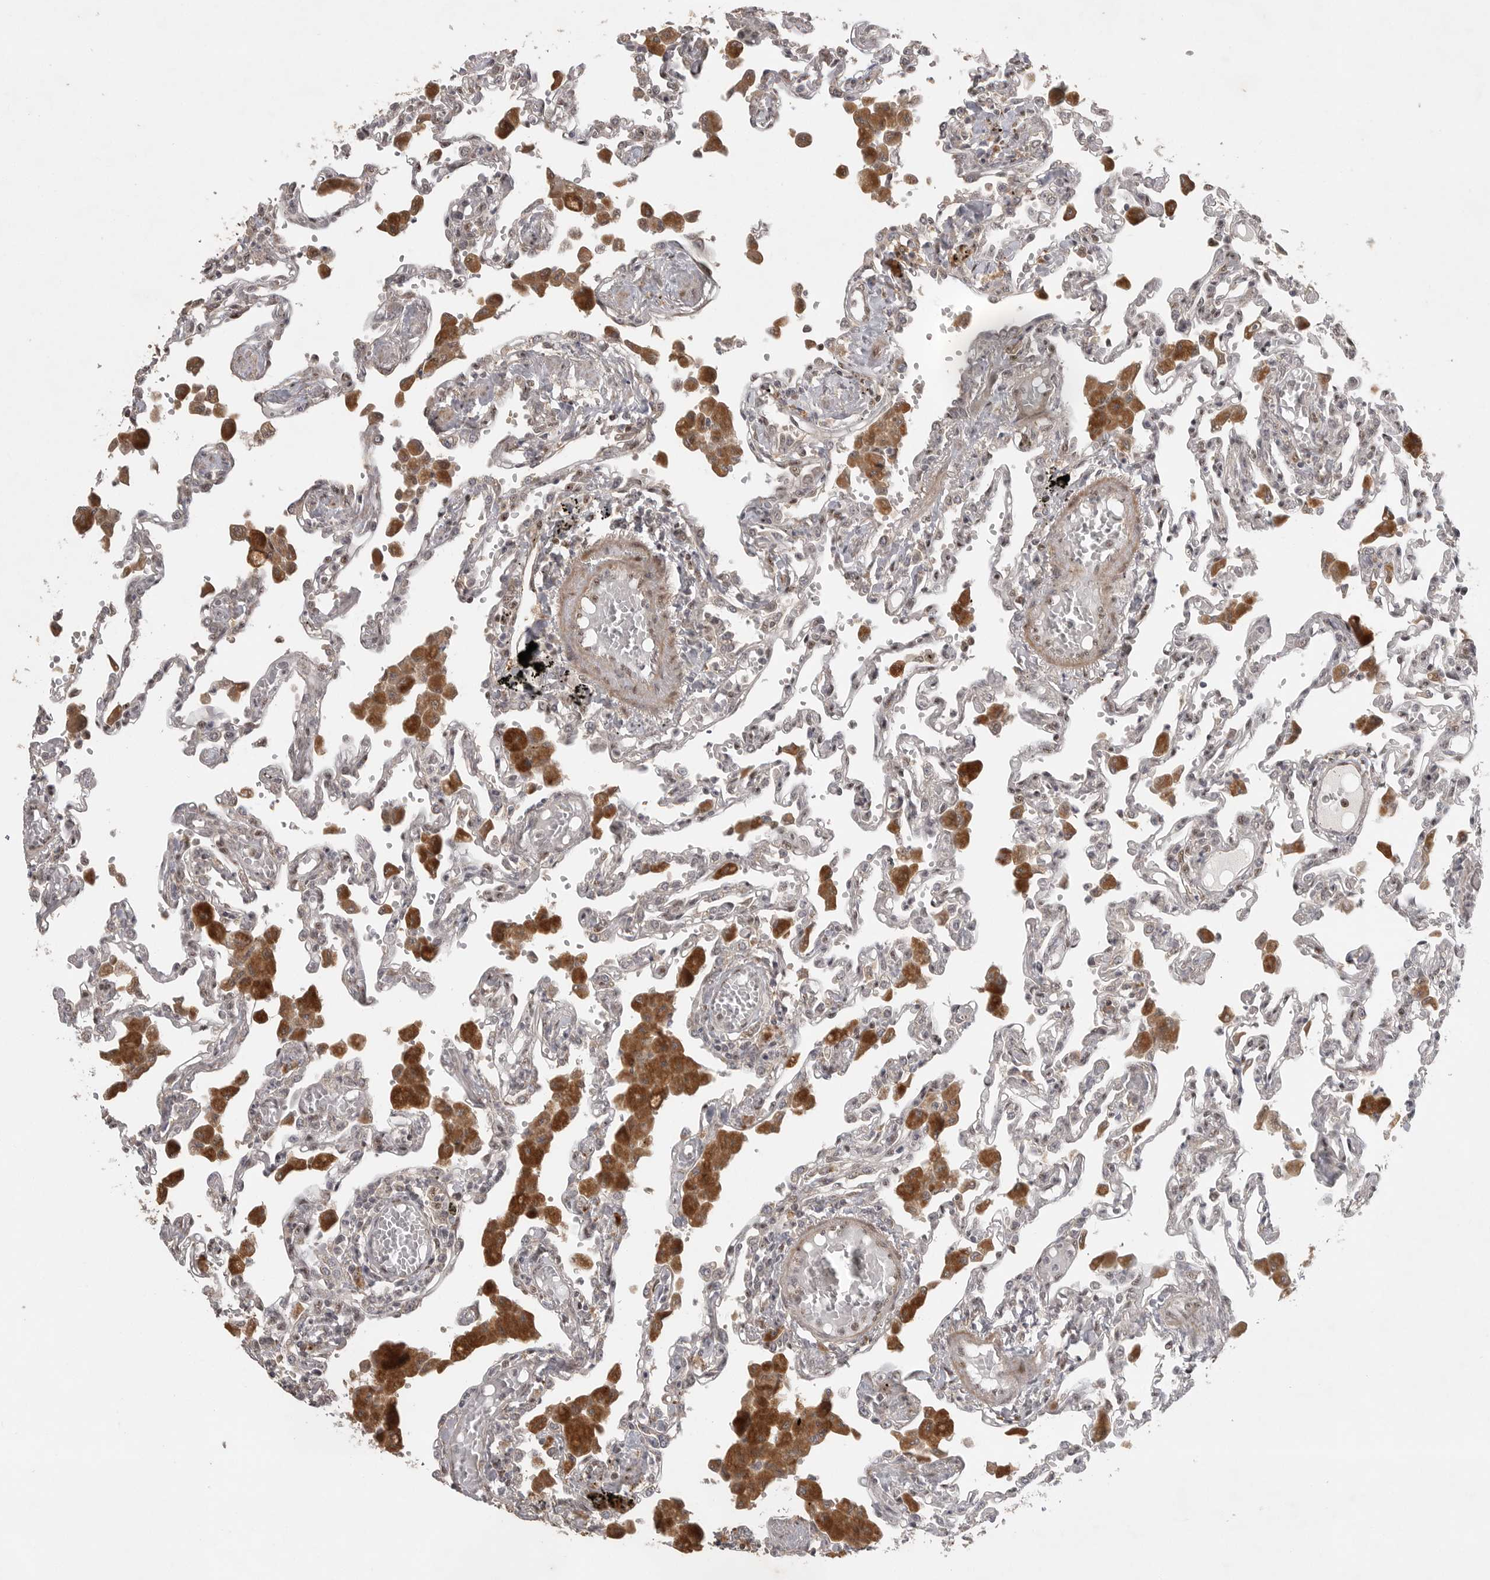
{"staining": {"intensity": "weak", "quantity": "25%-75%", "location": "nuclear"}, "tissue": "lung", "cell_type": "Alveolar cells", "image_type": "normal", "snomed": [{"axis": "morphology", "description": "Normal tissue, NOS"}, {"axis": "topography", "description": "Bronchus"}, {"axis": "topography", "description": "Lung"}], "caption": "Lung stained for a protein displays weak nuclear positivity in alveolar cells. (DAB IHC with brightfield microscopy, high magnification).", "gene": "POMP", "patient": {"sex": "female", "age": 49}}